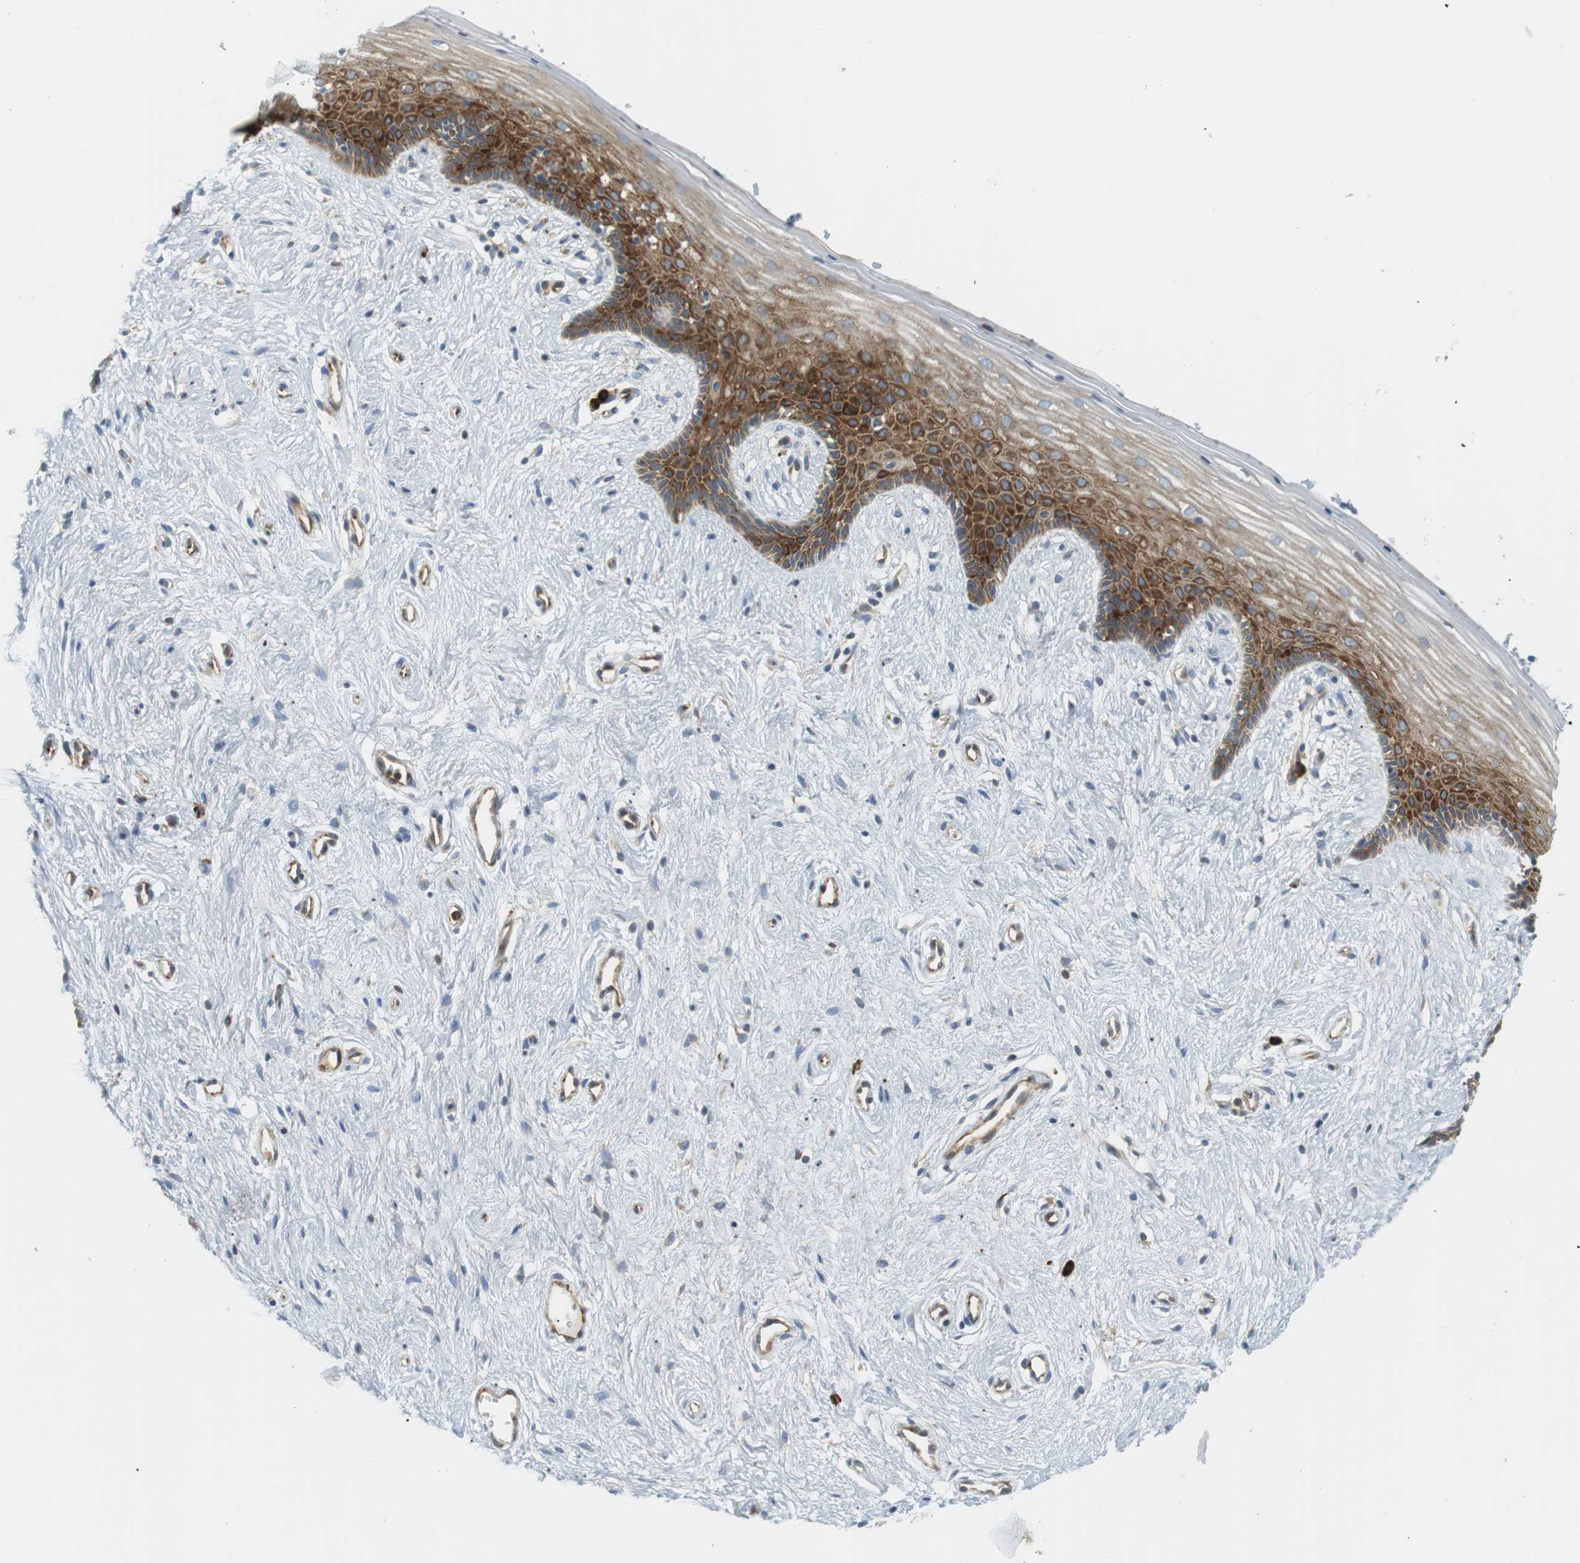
{"staining": {"intensity": "strong", "quantity": "25%-75%", "location": "cytoplasmic/membranous"}, "tissue": "vagina", "cell_type": "Squamous epithelial cells", "image_type": "normal", "snomed": [{"axis": "morphology", "description": "Normal tissue, NOS"}, {"axis": "topography", "description": "Vagina"}], "caption": "Immunohistochemical staining of normal human vagina demonstrates 25%-75% levels of strong cytoplasmic/membranous protein staining in about 25%-75% of squamous epithelial cells. (DAB IHC, brown staining for protein, blue staining for nuclei).", "gene": "TMEM200A", "patient": {"sex": "female", "age": 44}}